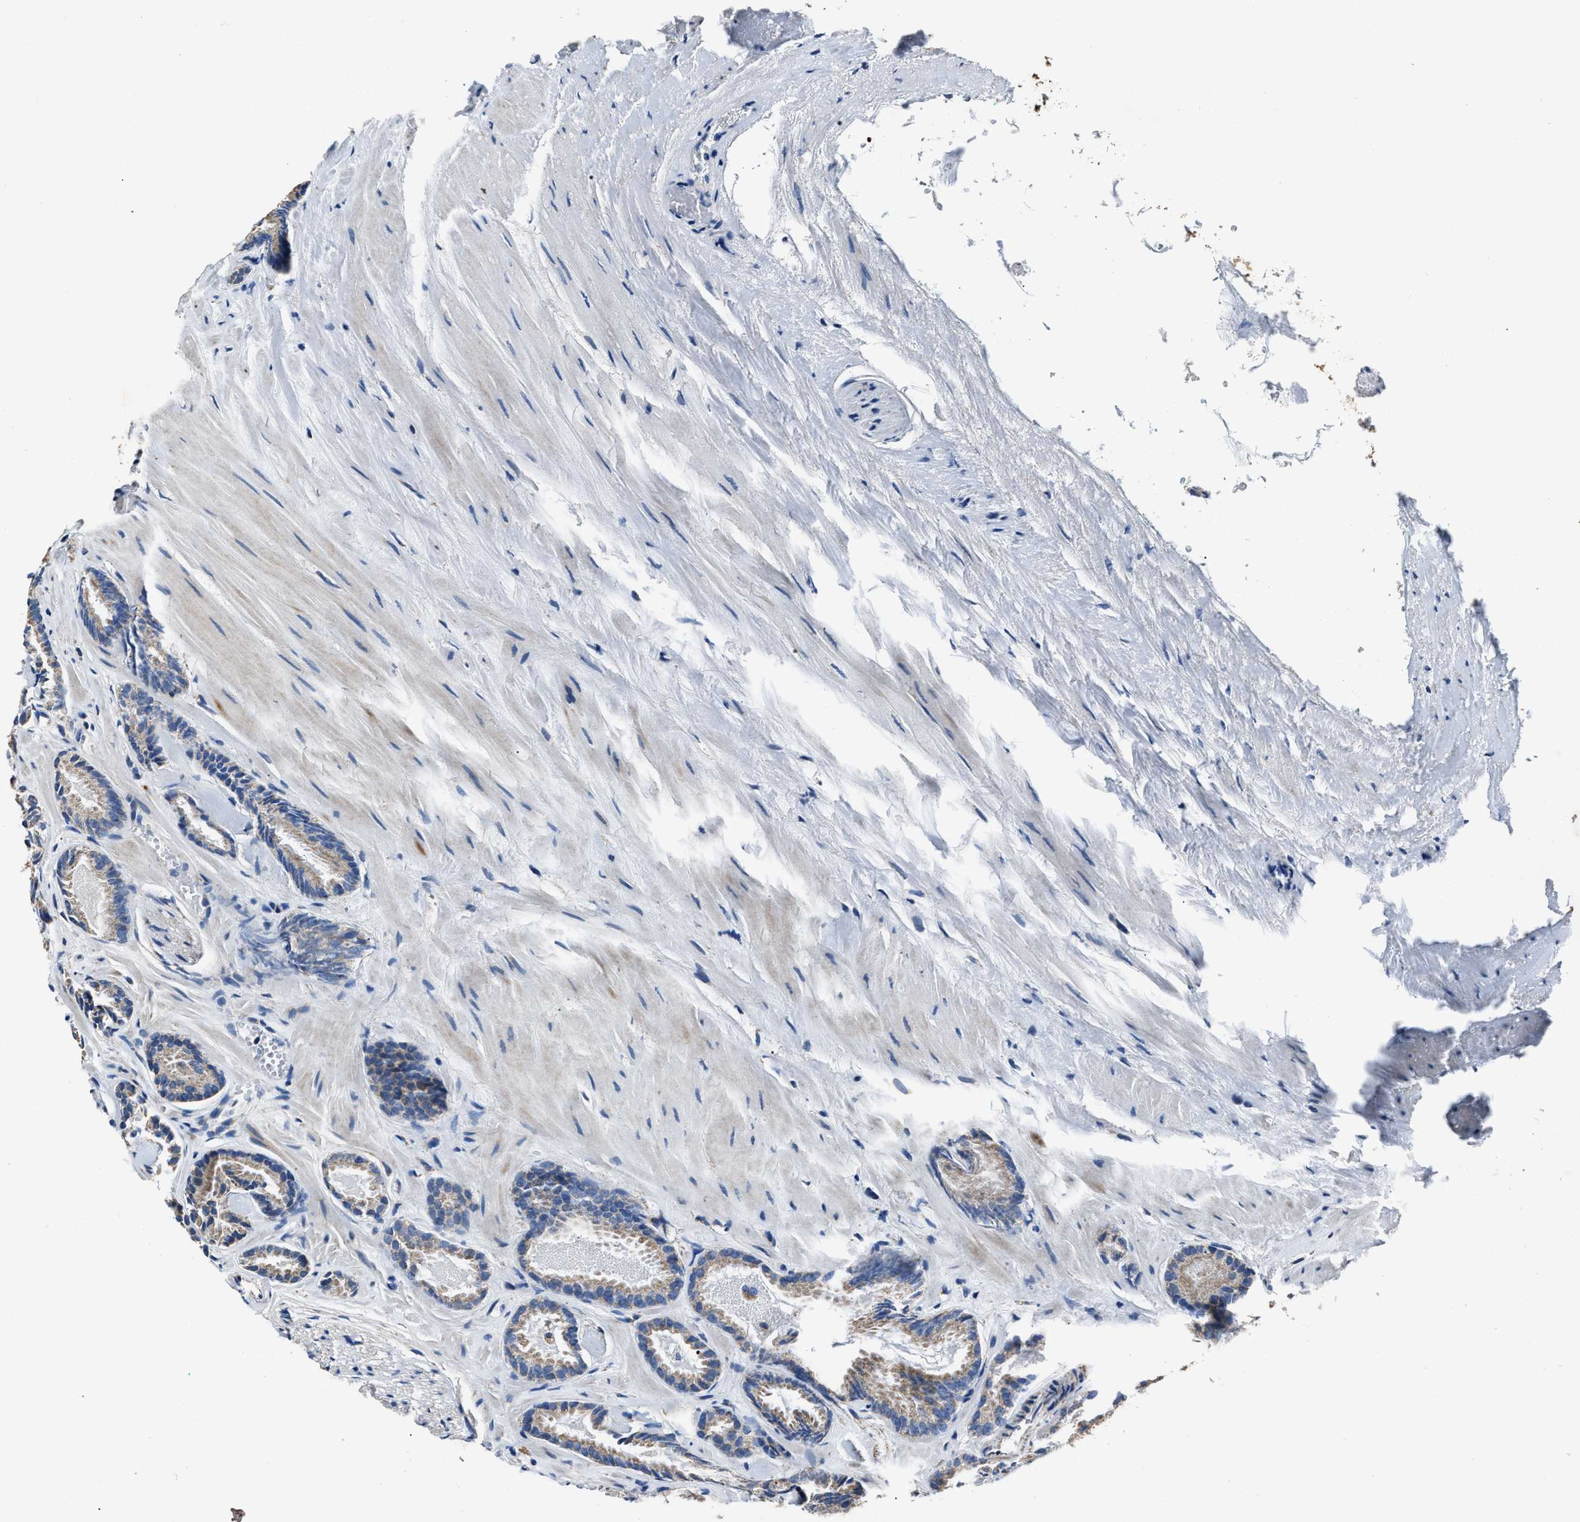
{"staining": {"intensity": "weak", "quantity": "25%-75%", "location": "cytoplasmic/membranous"}, "tissue": "prostate cancer", "cell_type": "Tumor cells", "image_type": "cancer", "snomed": [{"axis": "morphology", "description": "Adenocarcinoma, Low grade"}, {"axis": "topography", "description": "Prostate"}], "caption": "IHC micrograph of neoplastic tissue: prostate cancer stained using immunohistochemistry shows low levels of weak protein expression localized specifically in the cytoplasmic/membranous of tumor cells, appearing as a cytoplasmic/membranous brown color.", "gene": "NSUN5", "patient": {"sex": "male", "age": 51}}